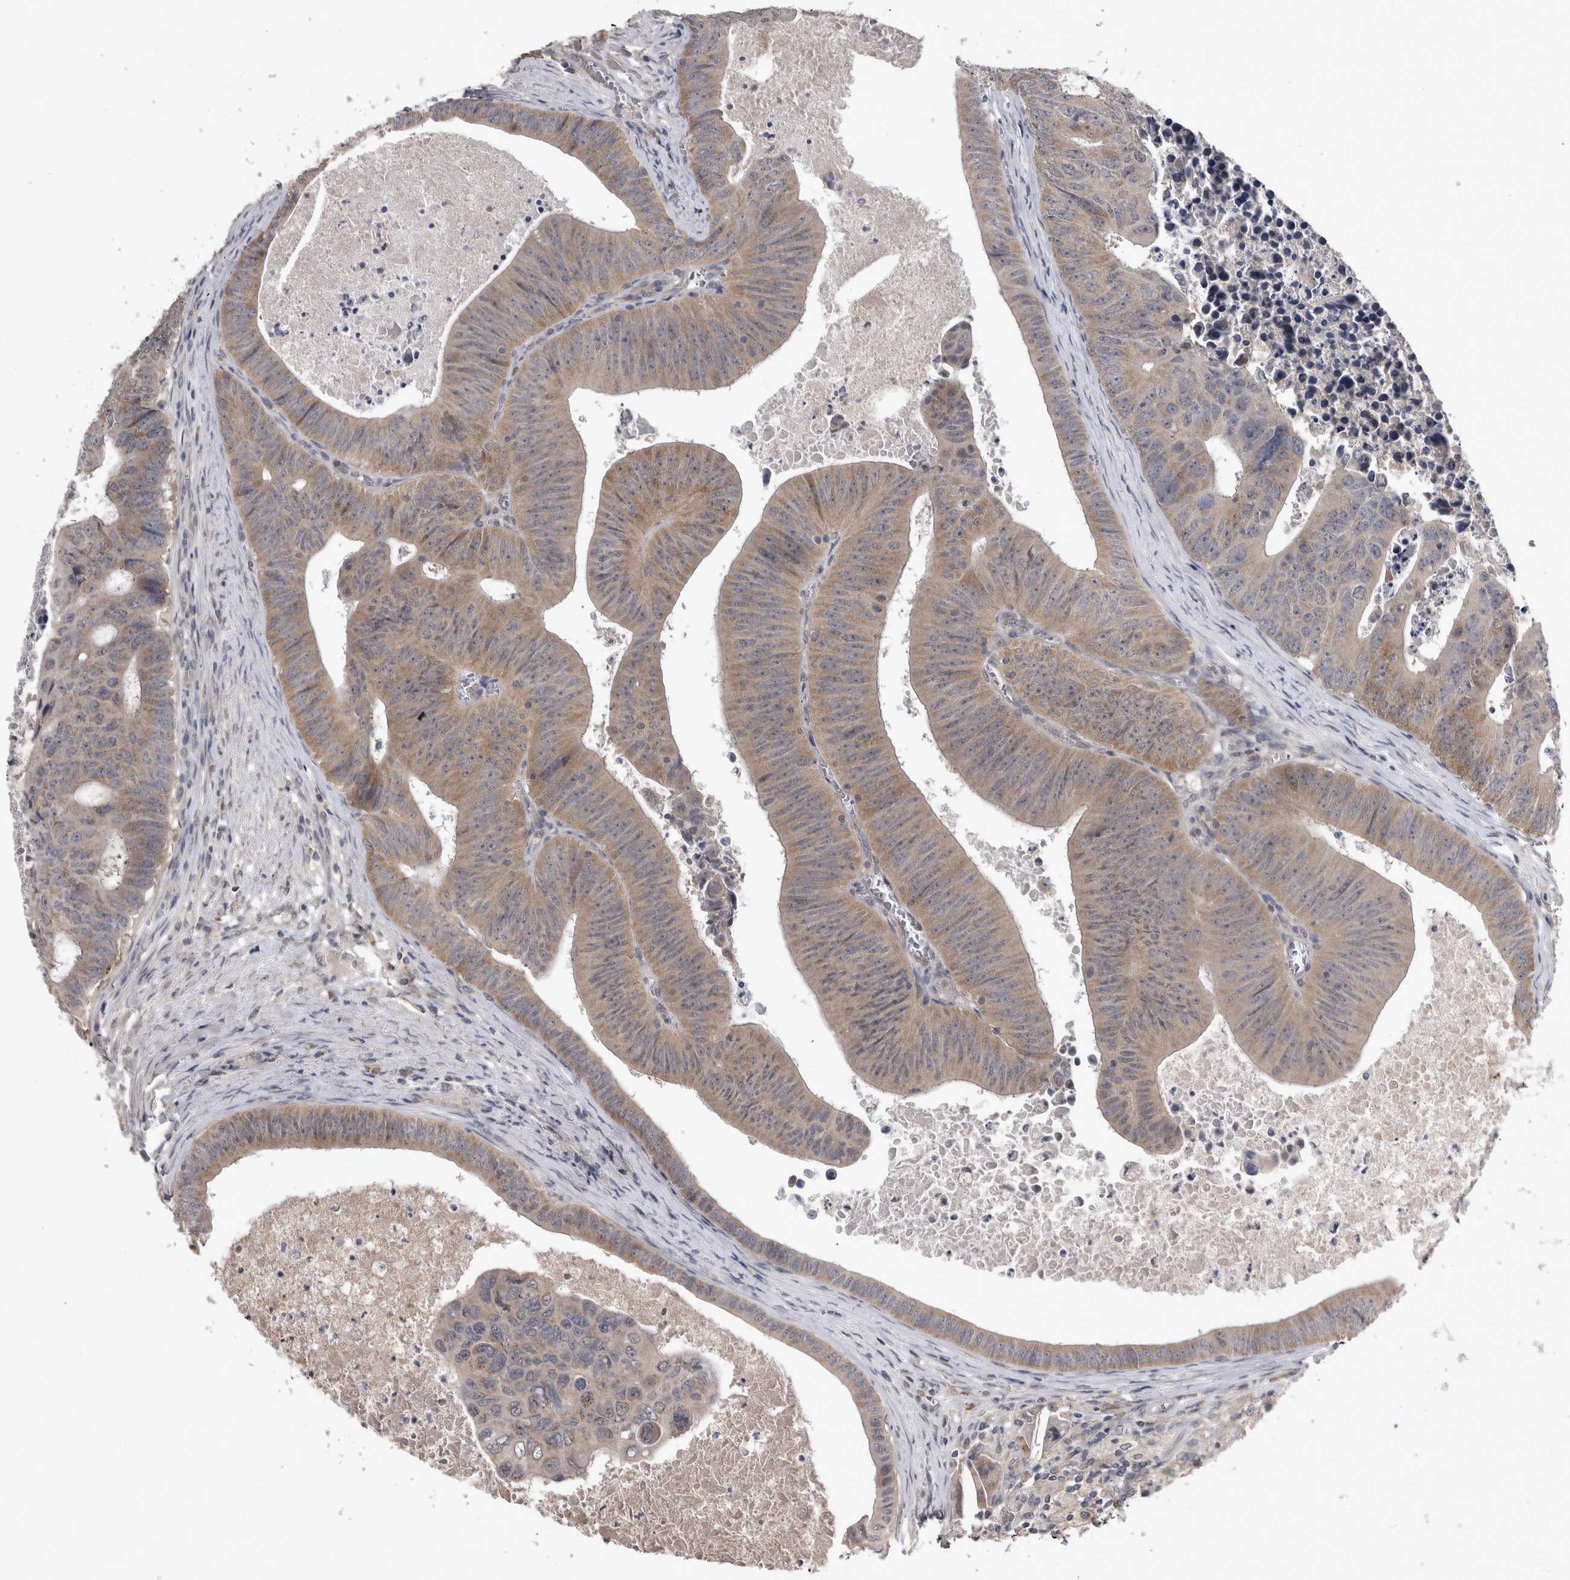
{"staining": {"intensity": "moderate", "quantity": ">75%", "location": "cytoplasmic/membranous"}, "tissue": "colorectal cancer", "cell_type": "Tumor cells", "image_type": "cancer", "snomed": [{"axis": "morphology", "description": "Adenocarcinoma, NOS"}, {"axis": "topography", "description": "Colon"}], "caption": "Colorectal cancer tissue shows moderate cytoplasmic/membranous positivity in approximately >75% of tumor cells", "gene": "ZNF114", "patient": {"sex": "male", "age": 87}}